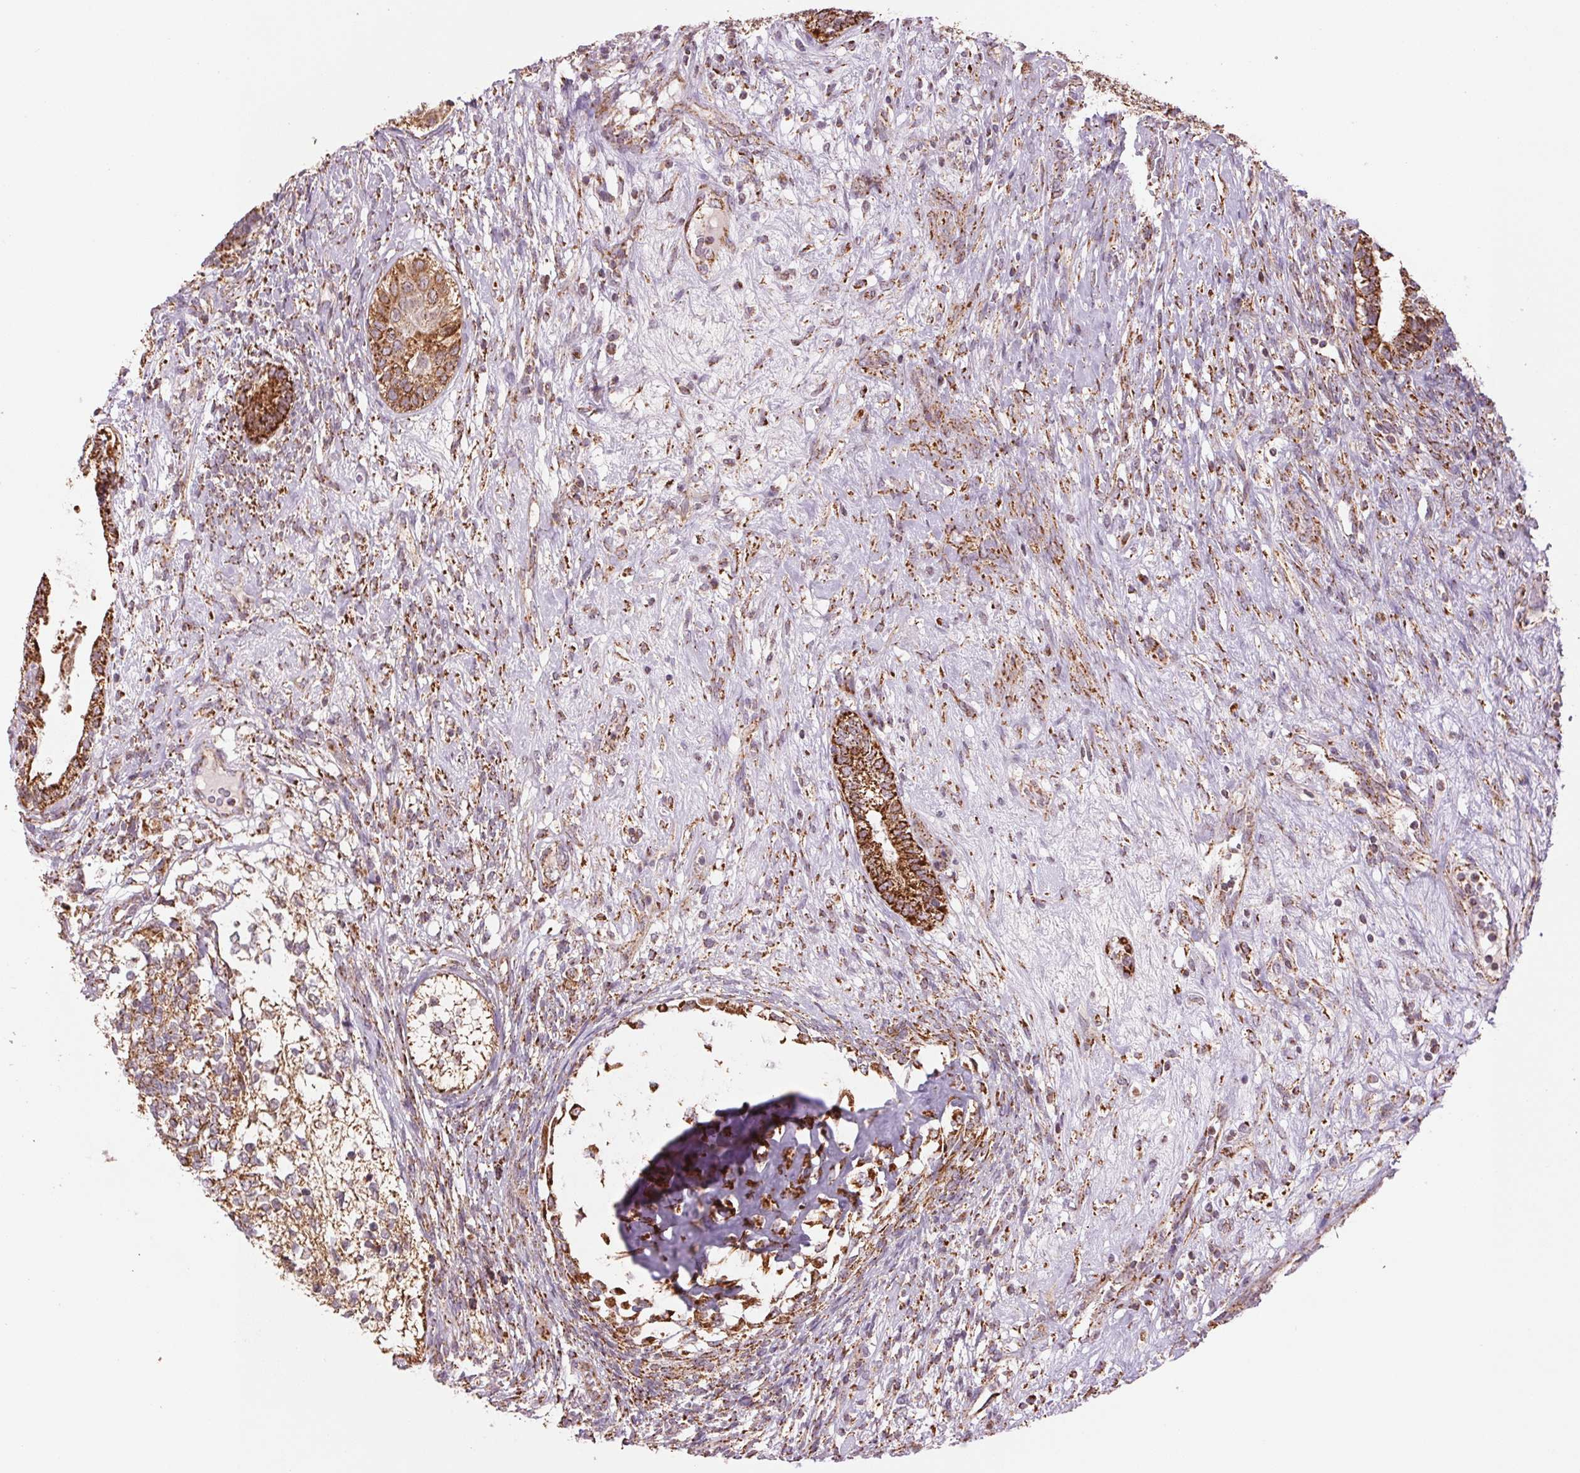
{"staining": {"intensity": "strong", "quantity": ">75%", "location": "cytoplasmic/membranous"}, "tissue": "testis cancer", "cell_type": "Tumor cells", "image_type": "cancer", "snomed": [{"axis": "morphology", "description": "Seminoma, NOS"}, {"axis": "morphology", "description": "Carcinoma, Embryonal, NOS"}, {"axis": "topography", "description": "Testis"}], "caption": "DAB (3,3'-diaminobenzidine) immunohistochemical staining of testis cancer (embryonal carcinoma) shows strong cytoplasmic/membranous protein staining in approximately >75% of tumor cells. (Stains: DAB (3,3'-diaminobenzidine) in brown, nuclei in blue, Microscopy: brightfield microscopy at high magnification).", "gene": "MATCAP1", "patient": {"sex": "male", "age": 41}}